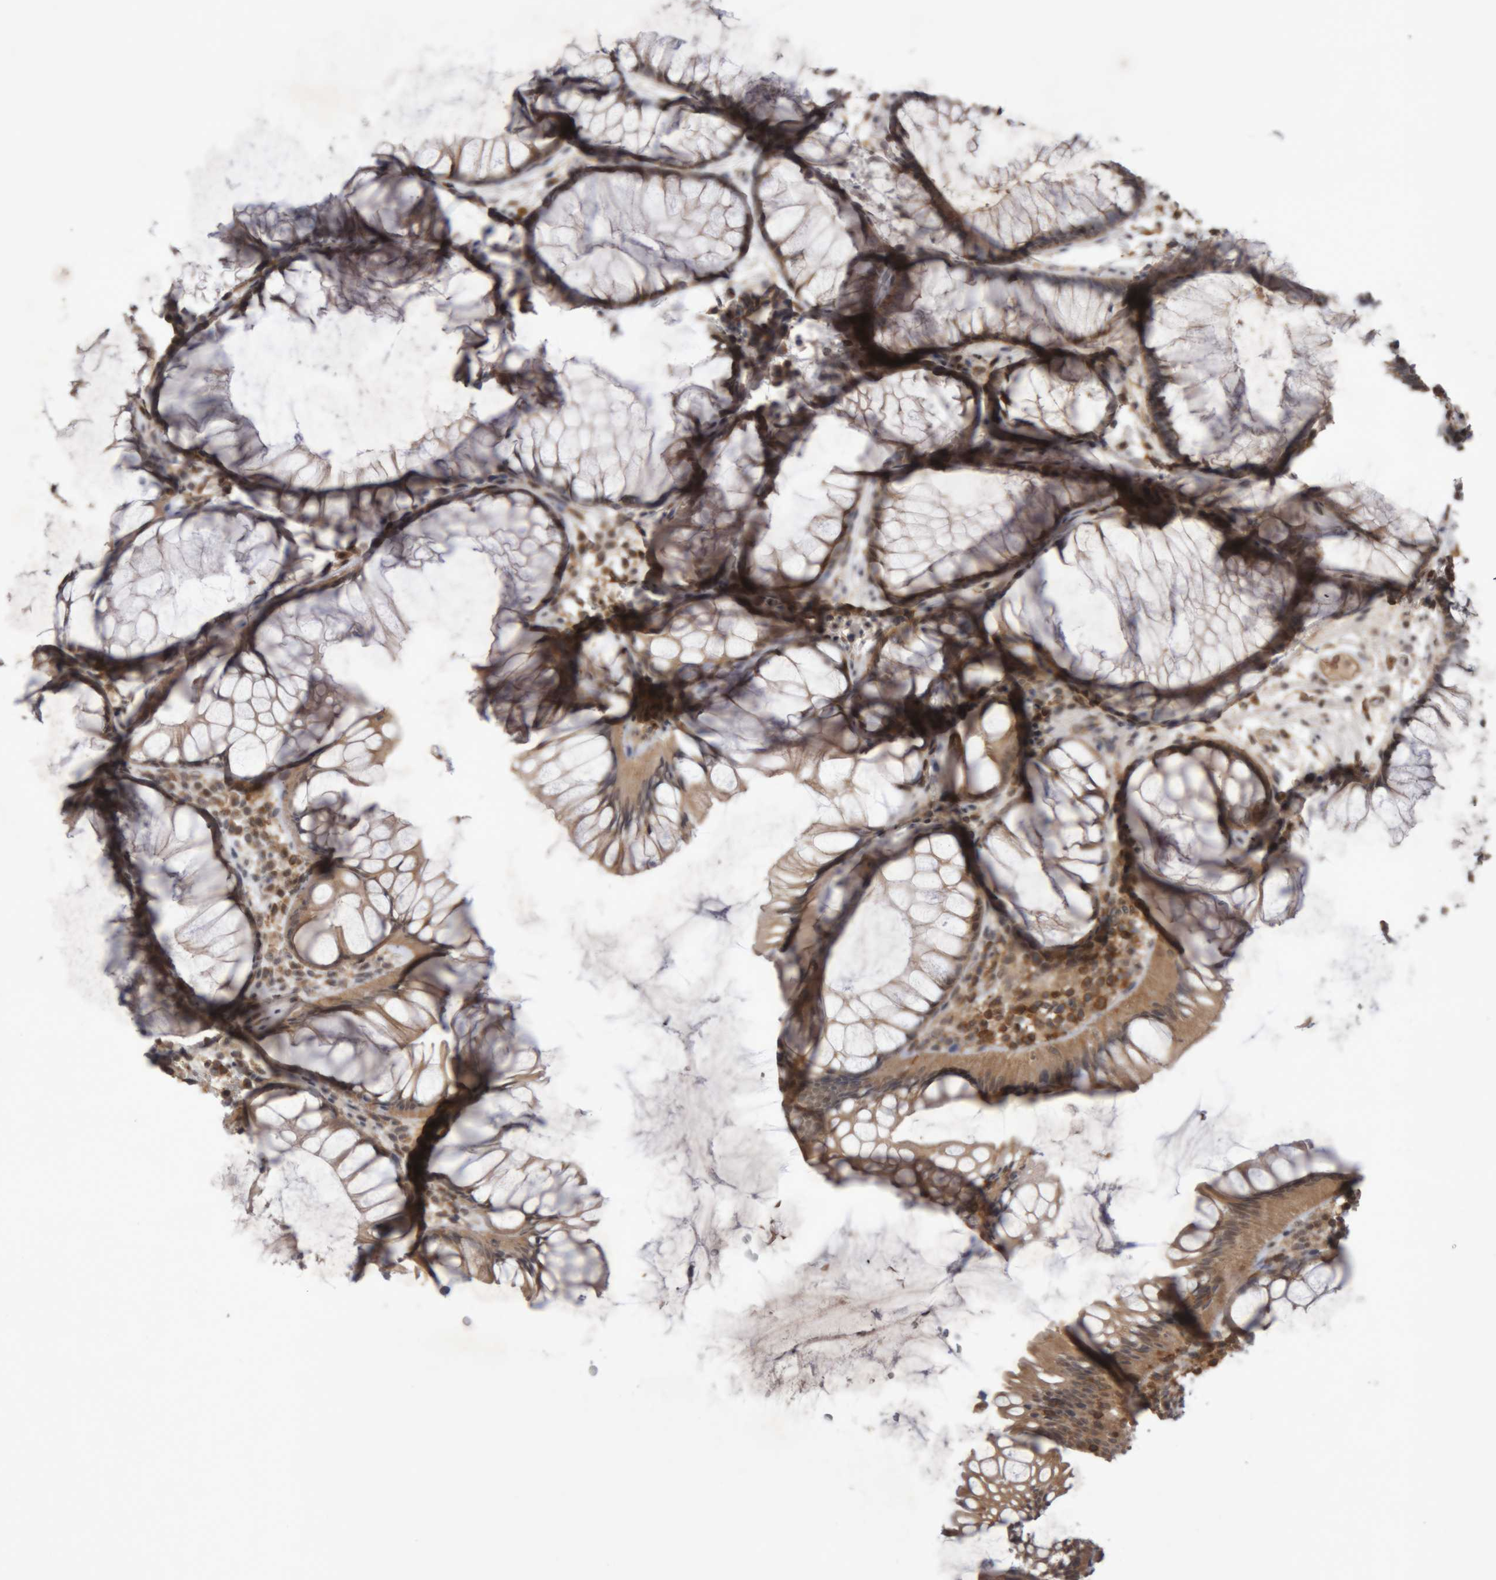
{"staining": {"intensity": "moderate", "quantity": ">75%", "location": "cytoplasmic/membranous"}, "tissue": "rectum", "cell_type": "Glandular cells", "image_type": "normal", "snomed": [{"axis": "morphology", "description": "Normal tissue, NOS"}, {"axis": "topography", "description": "Rectum"}], "caption": "Immunohistochemistry histopathology image of unremarkable rectum: human rectum stained using immunohistochemistry displays medium levels of moderate protein expression localized specifically in the cytoplasmic/membranous of glandular cells, appearing as a cytoplasmic/membranous brown color.", "gene": "NFATC2", "patient": {"sex": "male", "age": 51}}